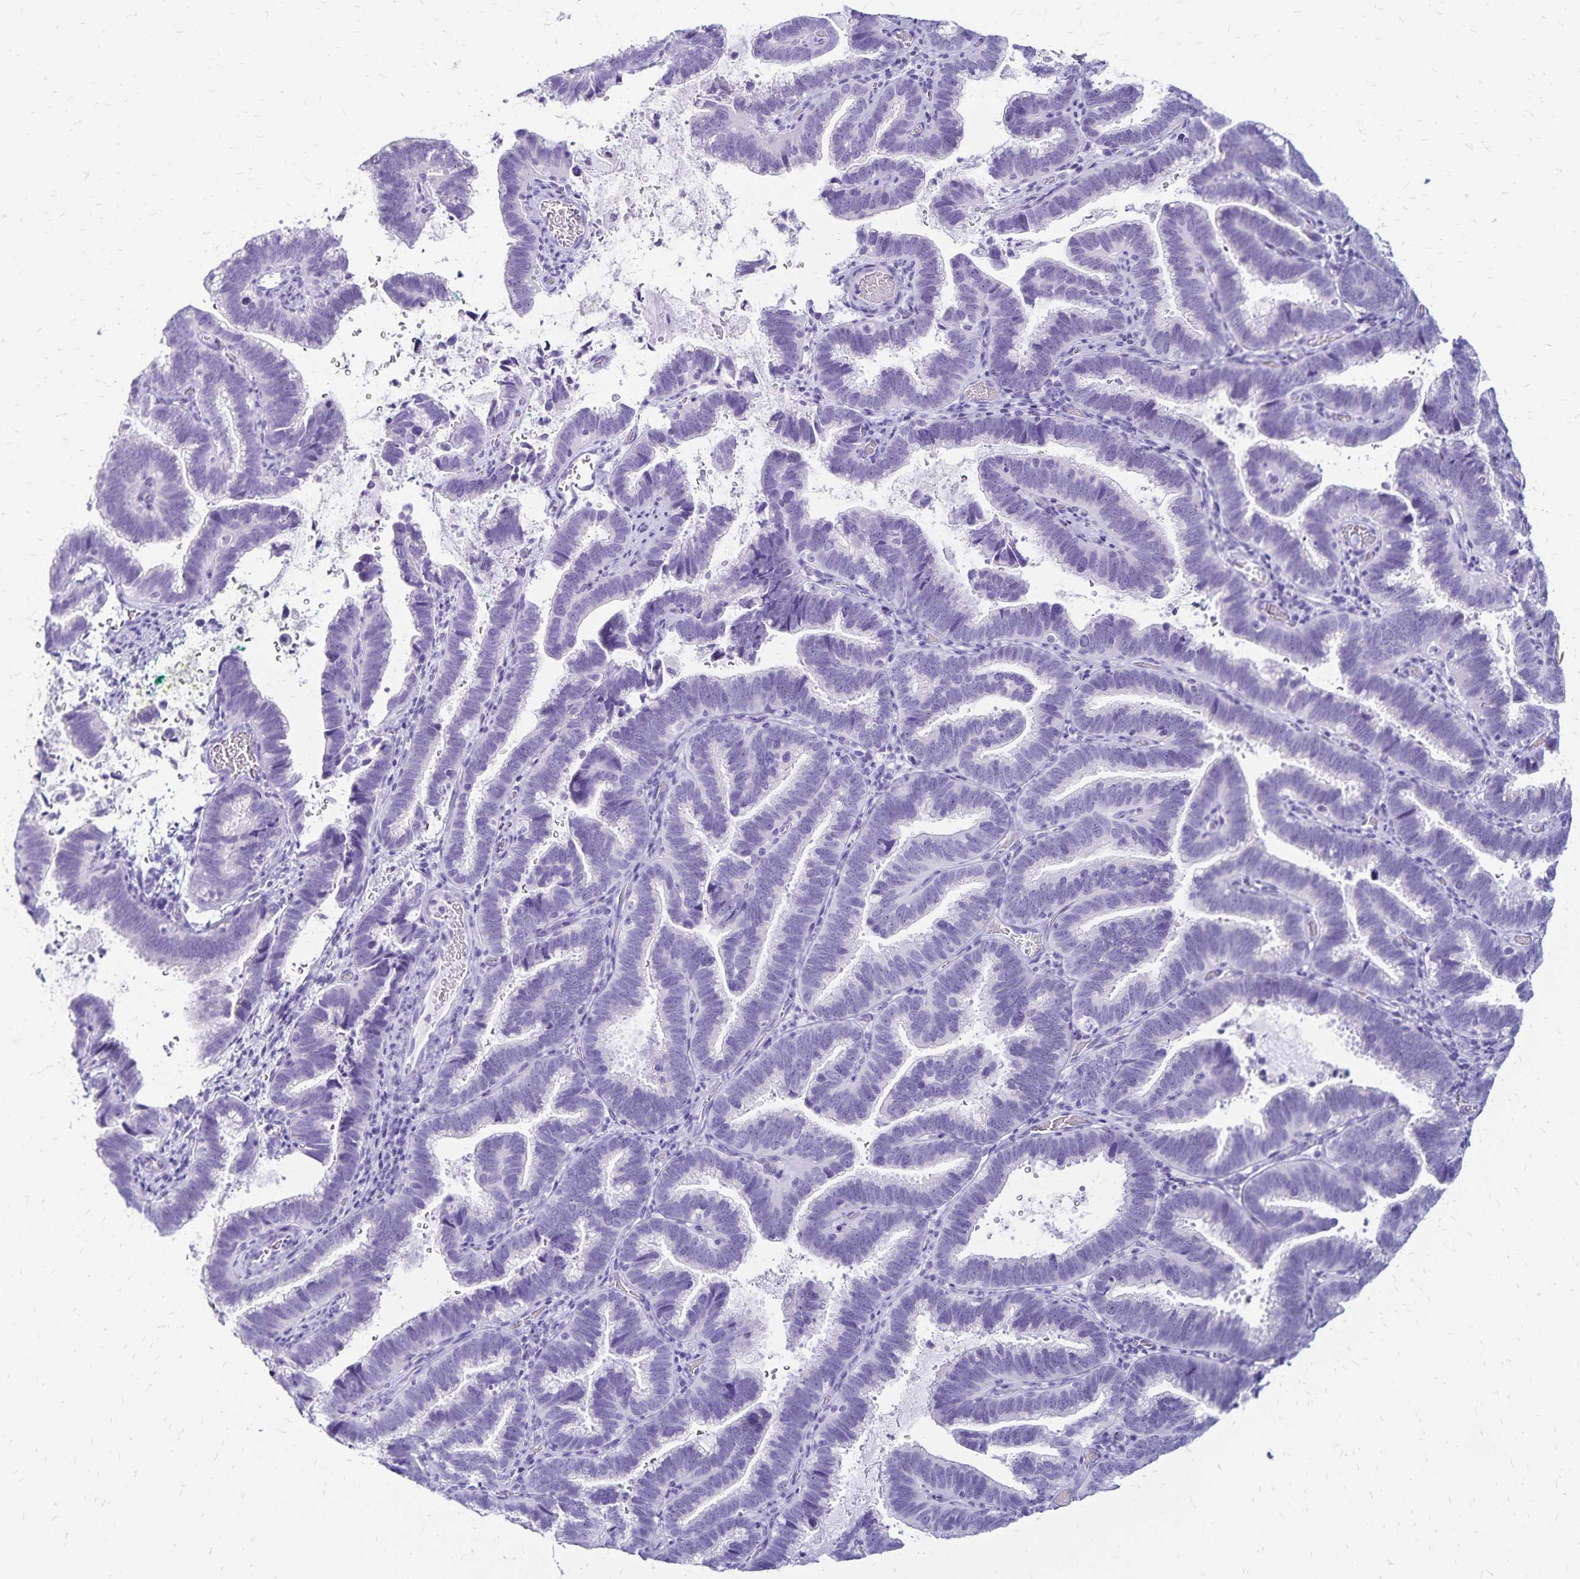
{"staining": {"intensity": "negative", "quantity": "none", "location": "none"}, "tissue": "cervical cancer", "cell_type": "Tumor cells", "image_type": "cancer", "snomed": [{"axis": "morphology", "description": "Adenocarcinoma, NOS"}, {"axis": "topography", "description": "Cervix"}], "caption": "Tumor cells are negative for protein expression in human adenocarcinoma (cervical). (Immunohistochemistry (ihc), brightfield microscopy, high magnification).", "gene": "LIN28B", "patient": {"sex": "female", "age": 61}}